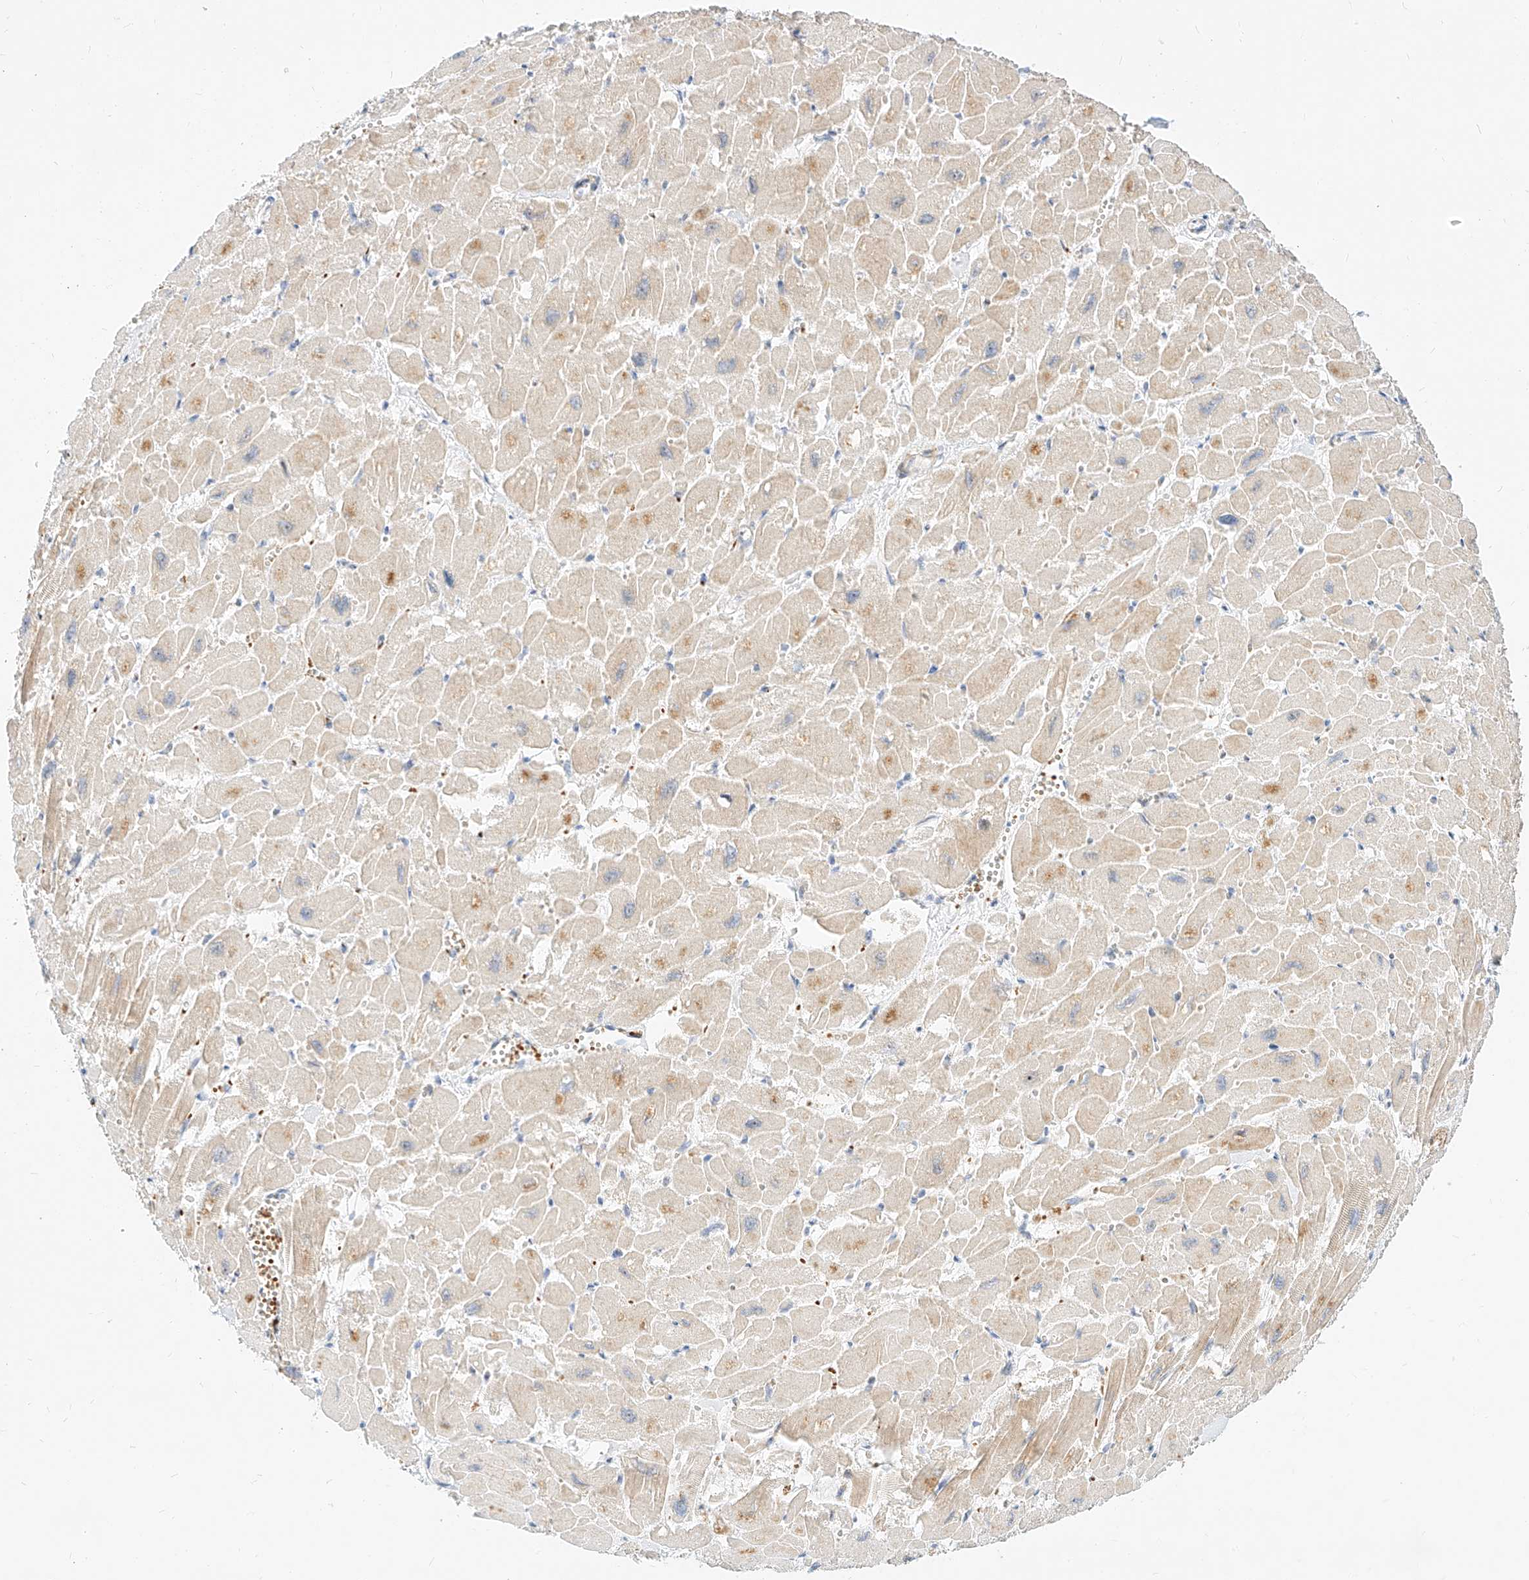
{"staining": {"intensity": "moderate", "quantity": "25%-75%", "location": "cytoplasmic/membranous,nuclear"}, "tissue": "heart muscle", "cell_type": "Cardiomyocytes", "image_type": "normal", "snomed": [{"axis": "morphology", "description": "Normal tissue, NOS"}, {"axis": "topography", "description": "Heart"}], "caption": "Immunohistochemistry histopathology image of benign human heart muscle stained for a protein (brown), which reveals medium levels of moderate cytoplasmic/membranous,nuclear expression in about 25%-75% of cardiomyocytes.", "gene": "CBX8", "patient": {"sex": "male", "age": 54}}